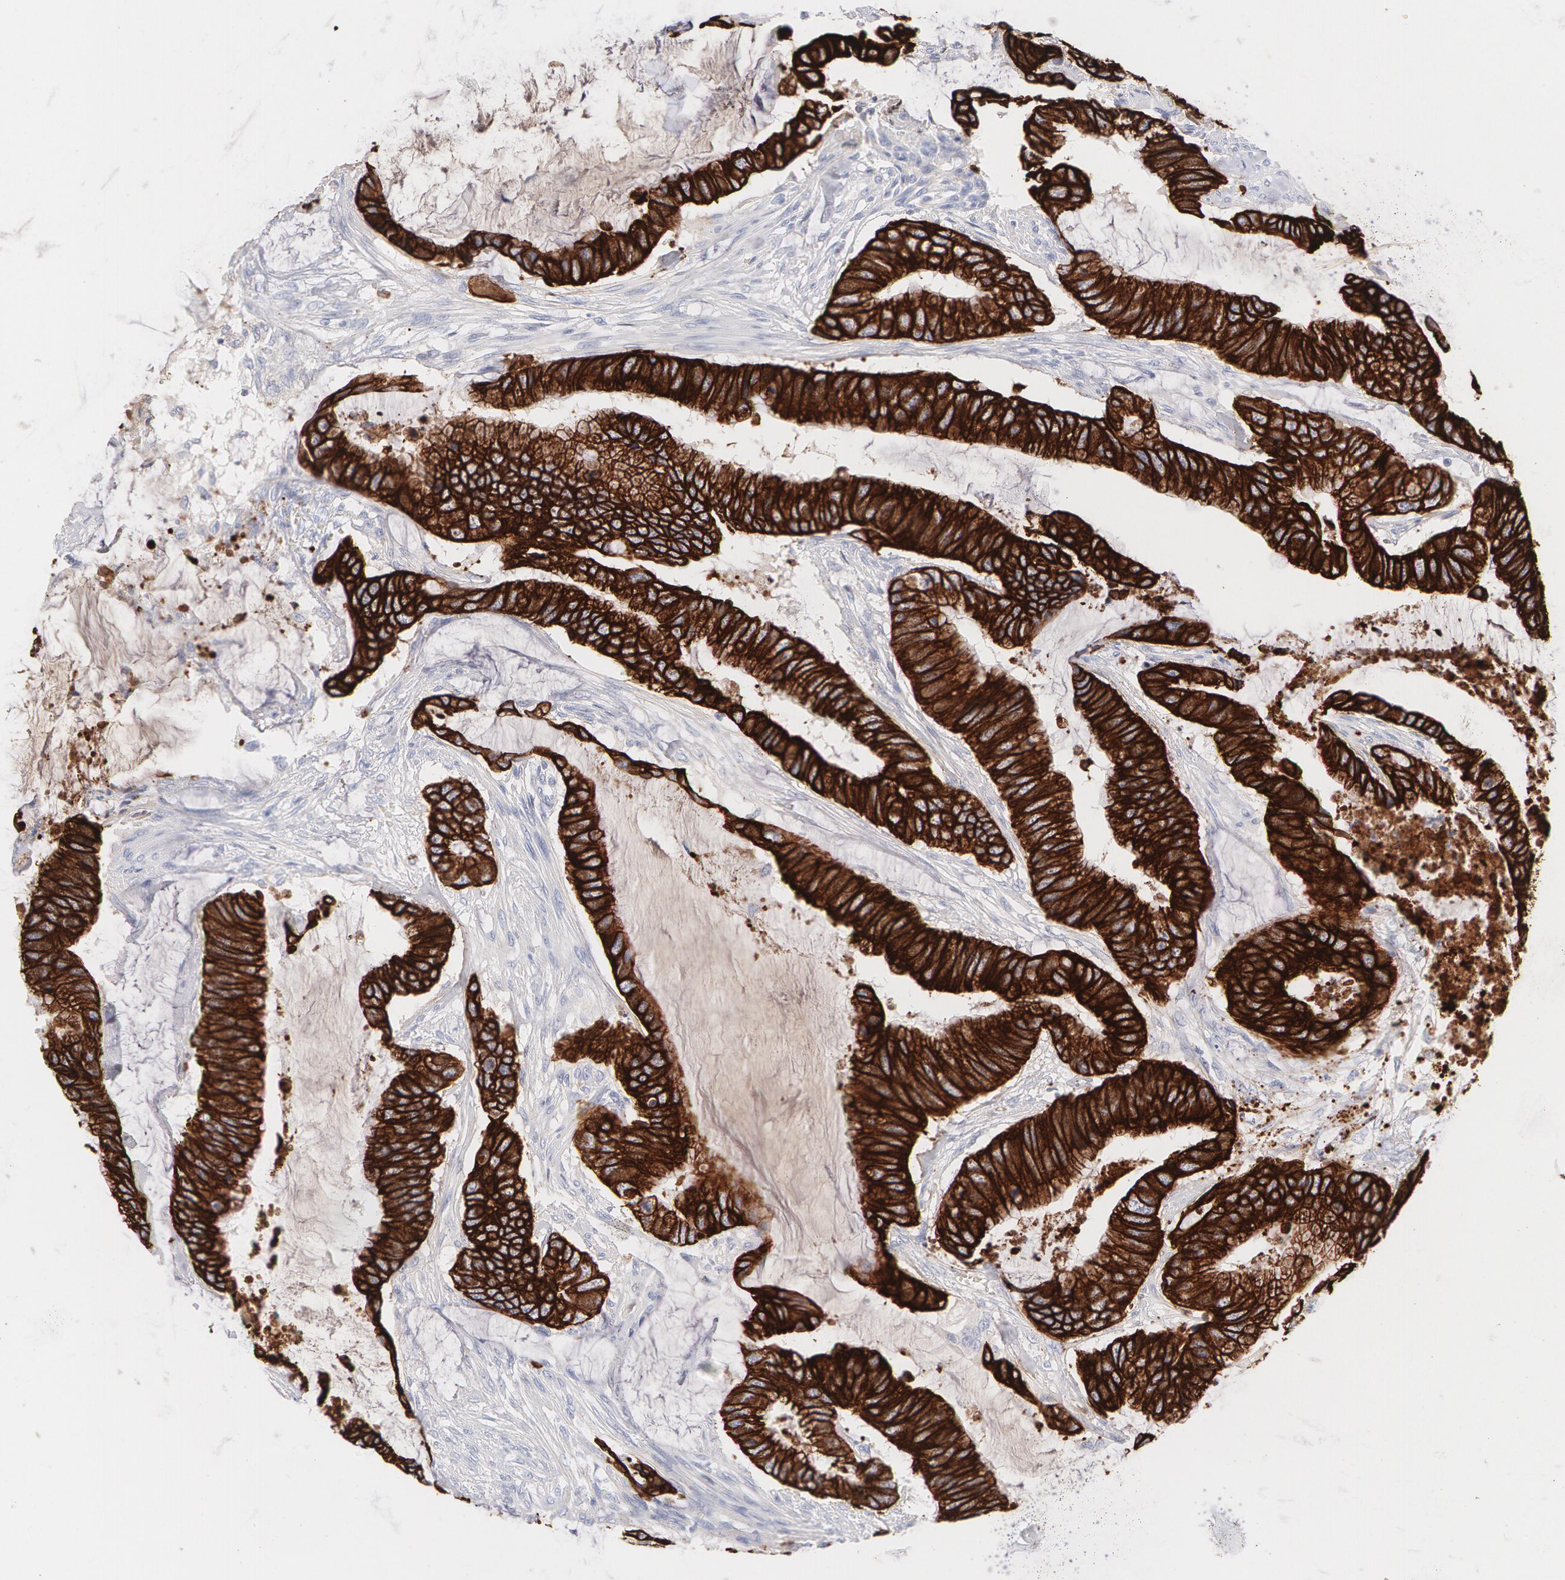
{"staining": {"intensity": "strong", "quantity": ">75%", "location": "cytoplasmic/membranous"}, "tissue": "colorectal cancer", "cell_type": "Tumor cells", "image_type": "cancer", "snomed": [{"axis": "morphology", "description": "Adenocarcinoma, NOS"}, {"axis": "topography", "description": "Rectum"}], "caption": "High-magnification brightfield microscopy of colorectal cancer stained with DAB (3,3'-diaminobenzidine) (brown) and counterstained with hematoxylin (blue). tumor cells exhibit strong cytoplasmic/membranous expression is present in approximately>75% of cells.", "gene": "KRT8", "patient": {"sex": "female", "age": 59}}